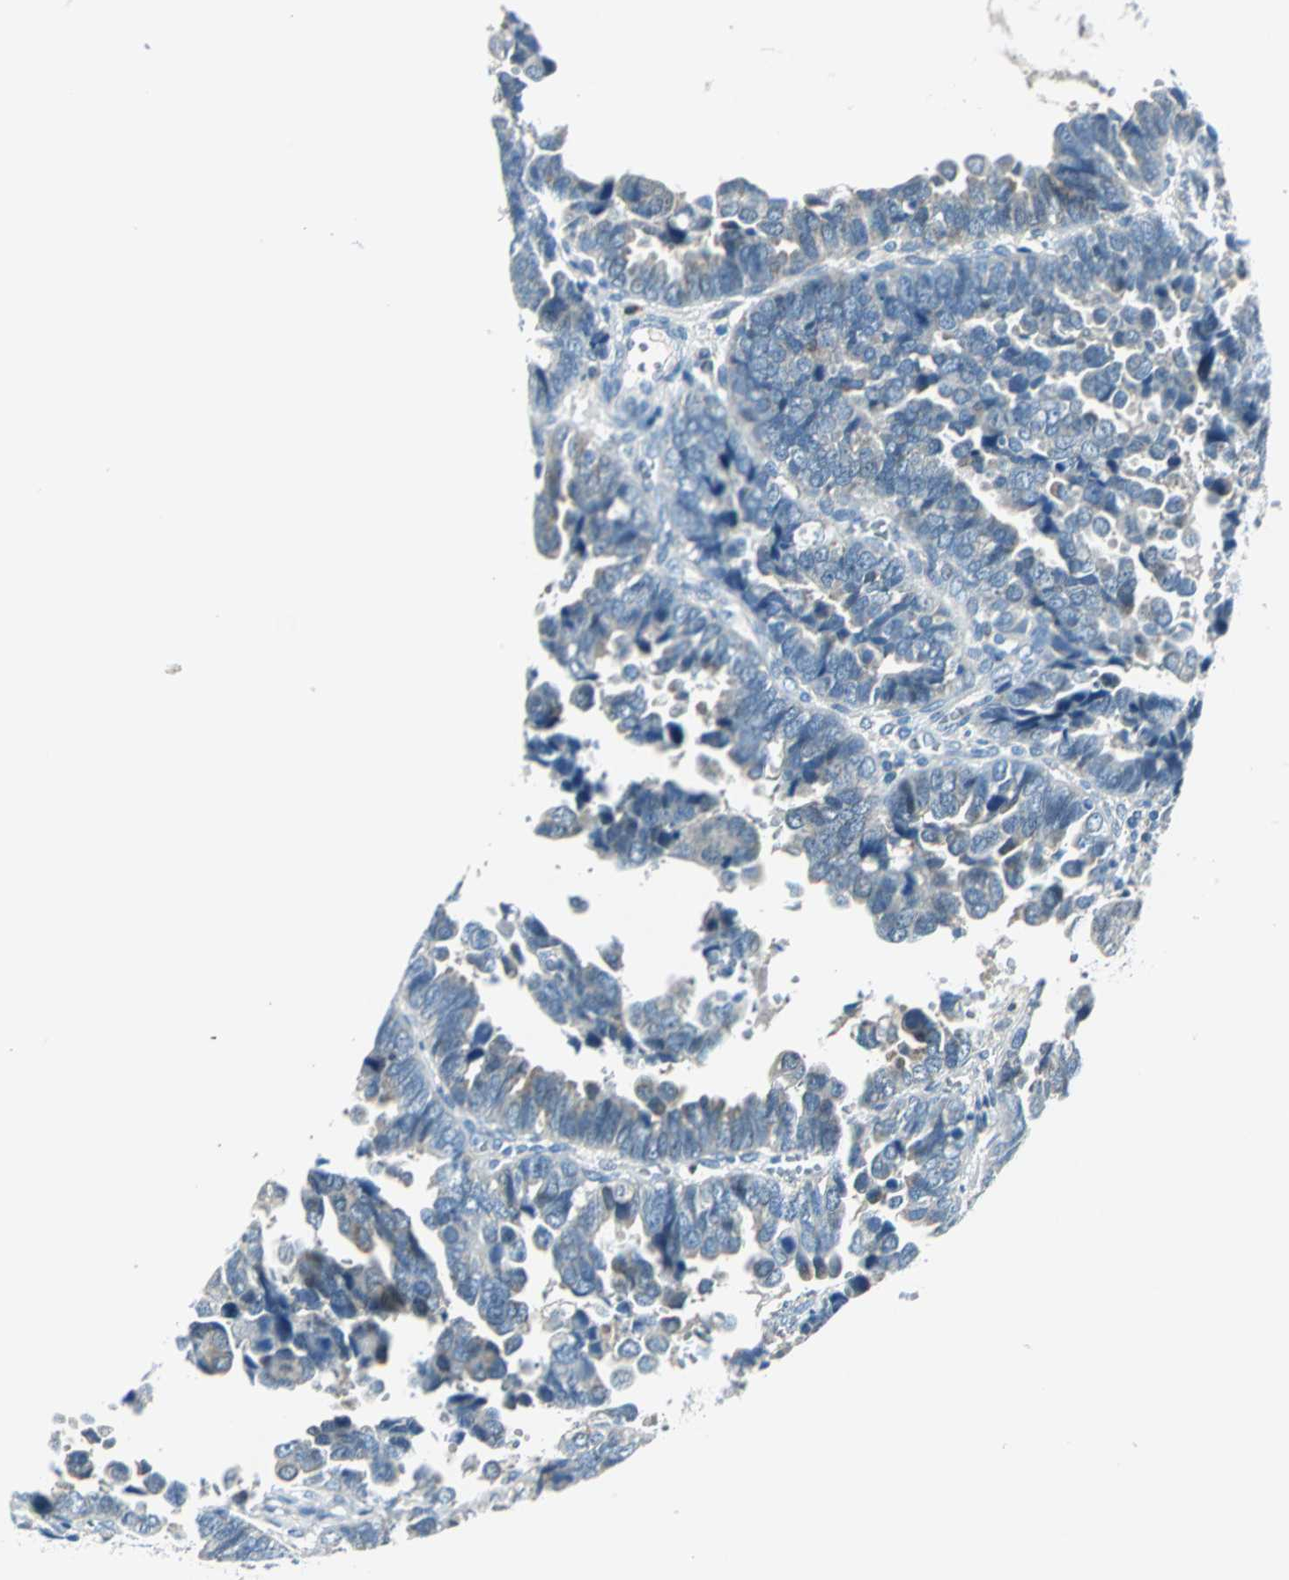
{"staining": {"intensity": "moderate", "quantity": "<25%", "location": "cytoplasmic/membranous"}, "tissue": "endometrial cancer", "cell_type": "Tumor cells", "image_type": "cancer", "snomed": [{"axis": "morphology", "description": "Adenocarcinoma, NOS"}, {"axis": "topography", "description": "Endometrium"}], "caption": "An image of human endometrial cancer (adenocarcinoma) stained for a protein shows moderate cytoplasmic/membranous brown staining in tumor cells. The staining was performed using DAB, with brown indicating positive protein expression. Nuclei are stained blue with hematoxylin.", "gene": "AKR1A1", "patient": {"sex": "female", "age": 75}}